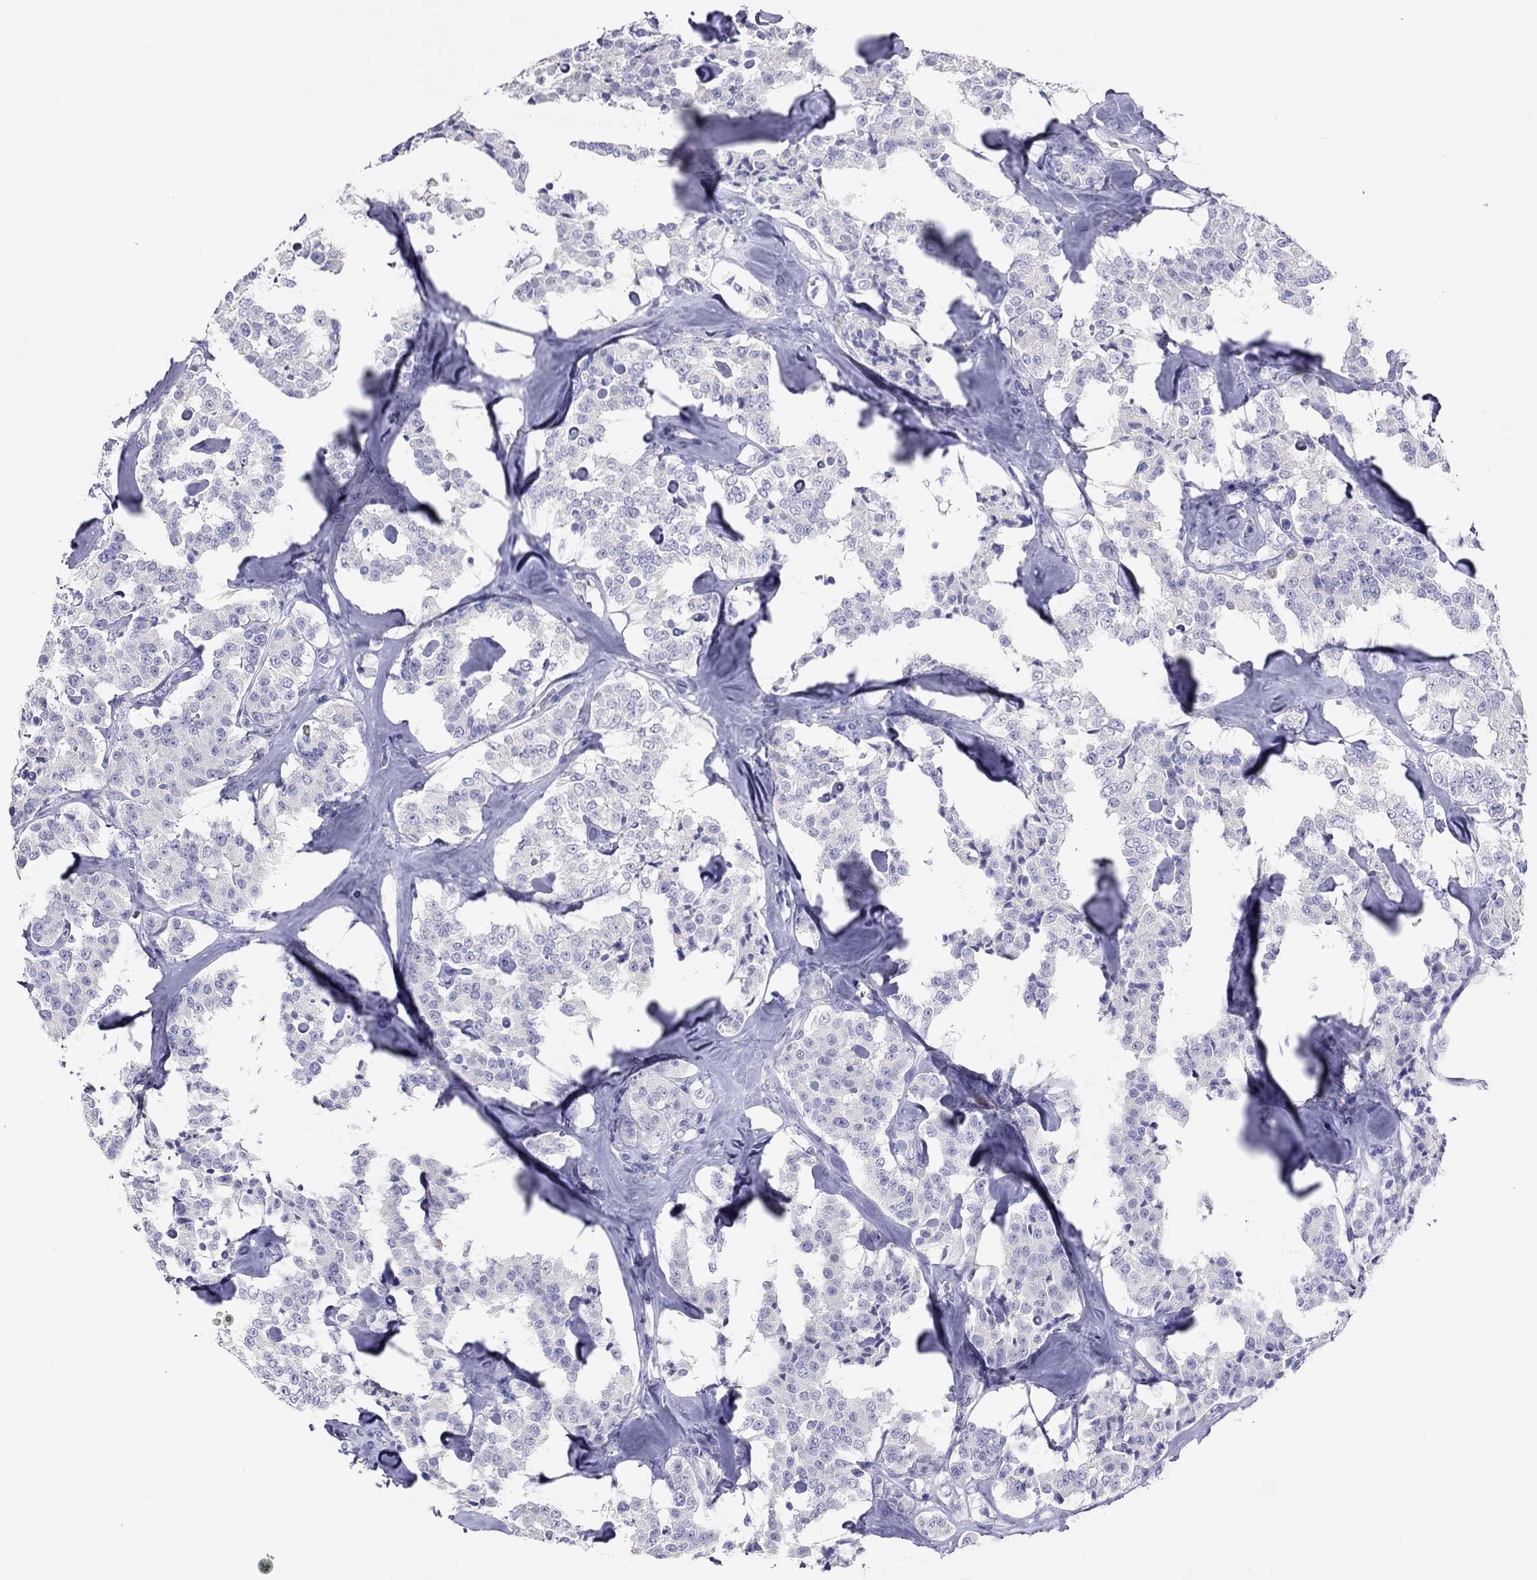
{"staining": {"intensity": "negative", "quantity": "none", "location": "none"}, "tissue": "carcinoid", "cell_type": "Tumor cells", "image_type": "cancer", "snomed": [{"axis": "morphology", "description": "Carcinoid, malignant, NOS"}, {"axis": "topography", "description": "Pancreas"}], "caption": "IHC histopathology image of neoplastic tissue: carcinoid (malignant) stained with DAB exhibits no significant protein positivity in tumor cells. Brightfield microscopy of immunohistochemistry (IHC) stained with DAB (brown) and hematoxylin (blue), captured at high magnification.", "gene": "CAPNS2", "patient": {"sex": "male", "age": 41}}